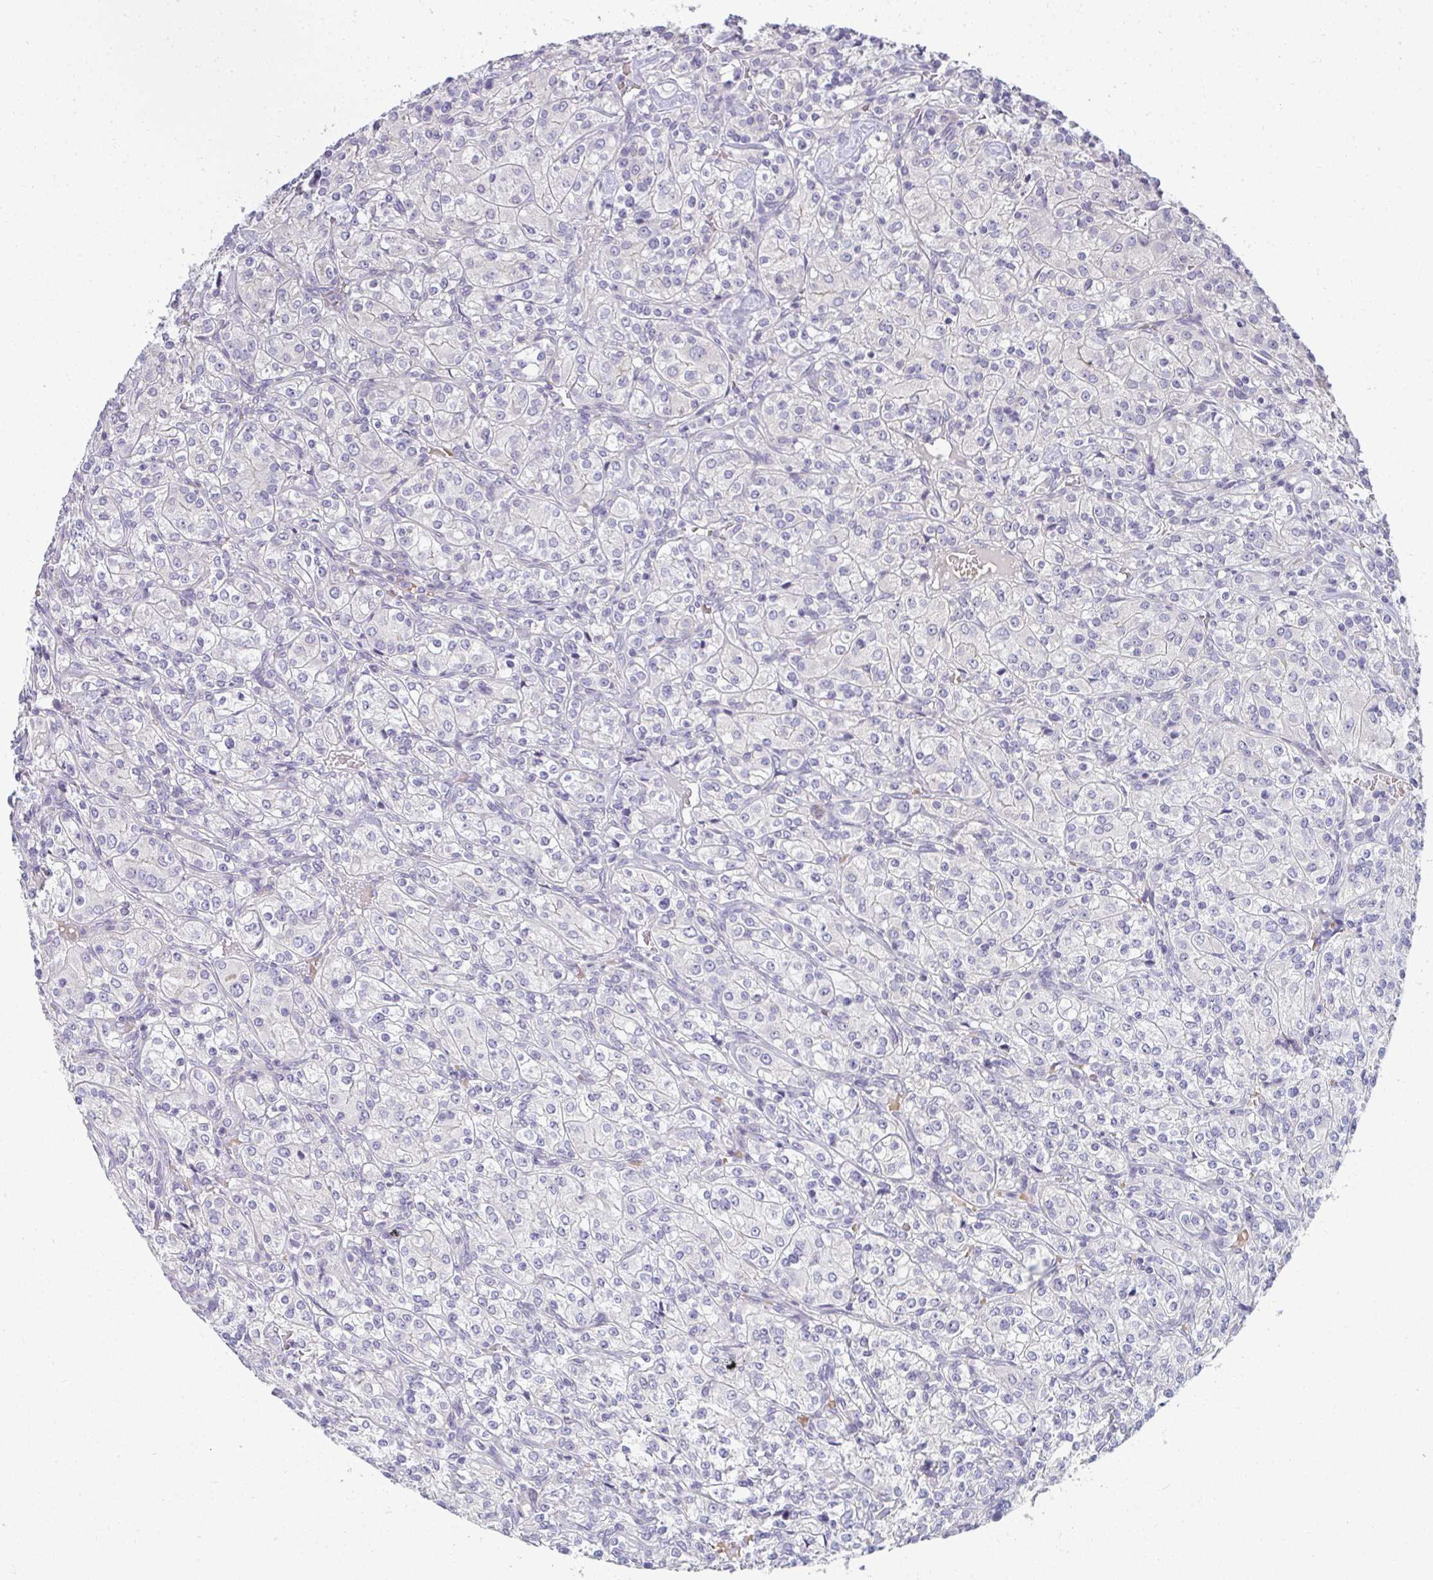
{"staining": {"intensity": "negative", "quantity": "none", "location": "none"}, "tissue": "renal cancer", "cell_type": "Tumor cells", "image_type": "cancer", "snomed": [{"axis": "morphology", "description": "Adenocarcinoma, NOS"}, {"axis": "topography", "description": "Kidney"}], "caption": "An IHC image of adenocarcinoma (renal) is shown. There is no staining in tumor cells of adenocarcinoma (renal). (DAB (3,3'-diaminobenzidine) immunohistochemistry (IHC) visualized using brightfield microscopy, high magnification).", "gene": "SHB", "patient": {"sex": "male", "age": 77}}